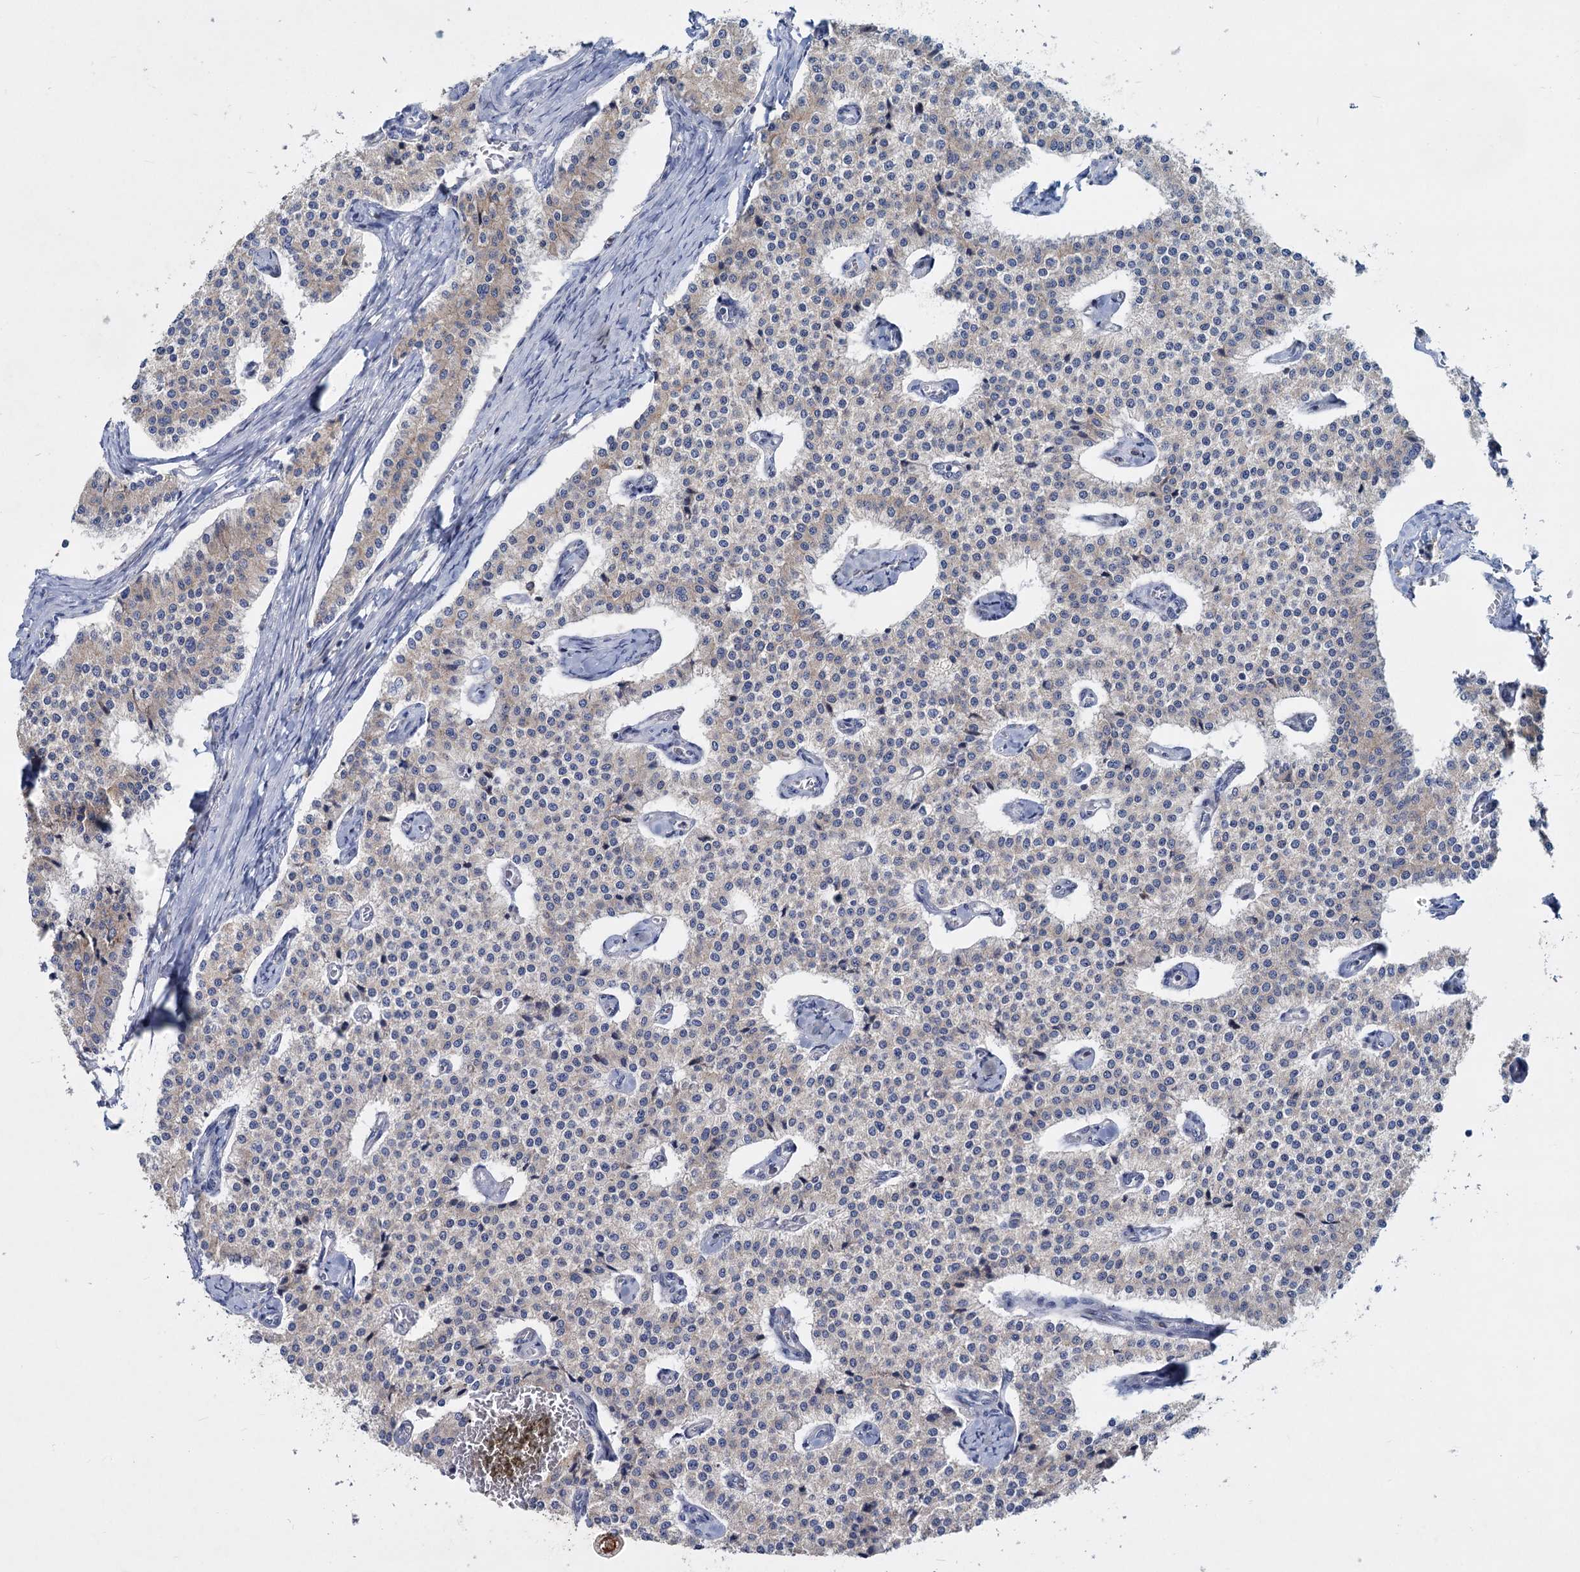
{"staining": {"intensity": "weak", "quantity": "<25%", "location": "cytoplasmic/membranous"}, "tissue": "carcinoid", "cell_type": "Tumor cells", "image_type": "cancer", "snomed": [{"axis": "morphology", "description": "Carcinoid, malignant, NOS"}, {"axis": "topography", "description": "Colon"}], "caption": "This is an immunohistochemistry (IHC) image of human carcinoid. There is no staining in tumor cells.", "gene": "LRCH4", "patient": {"sex": "female", "age": 52}}